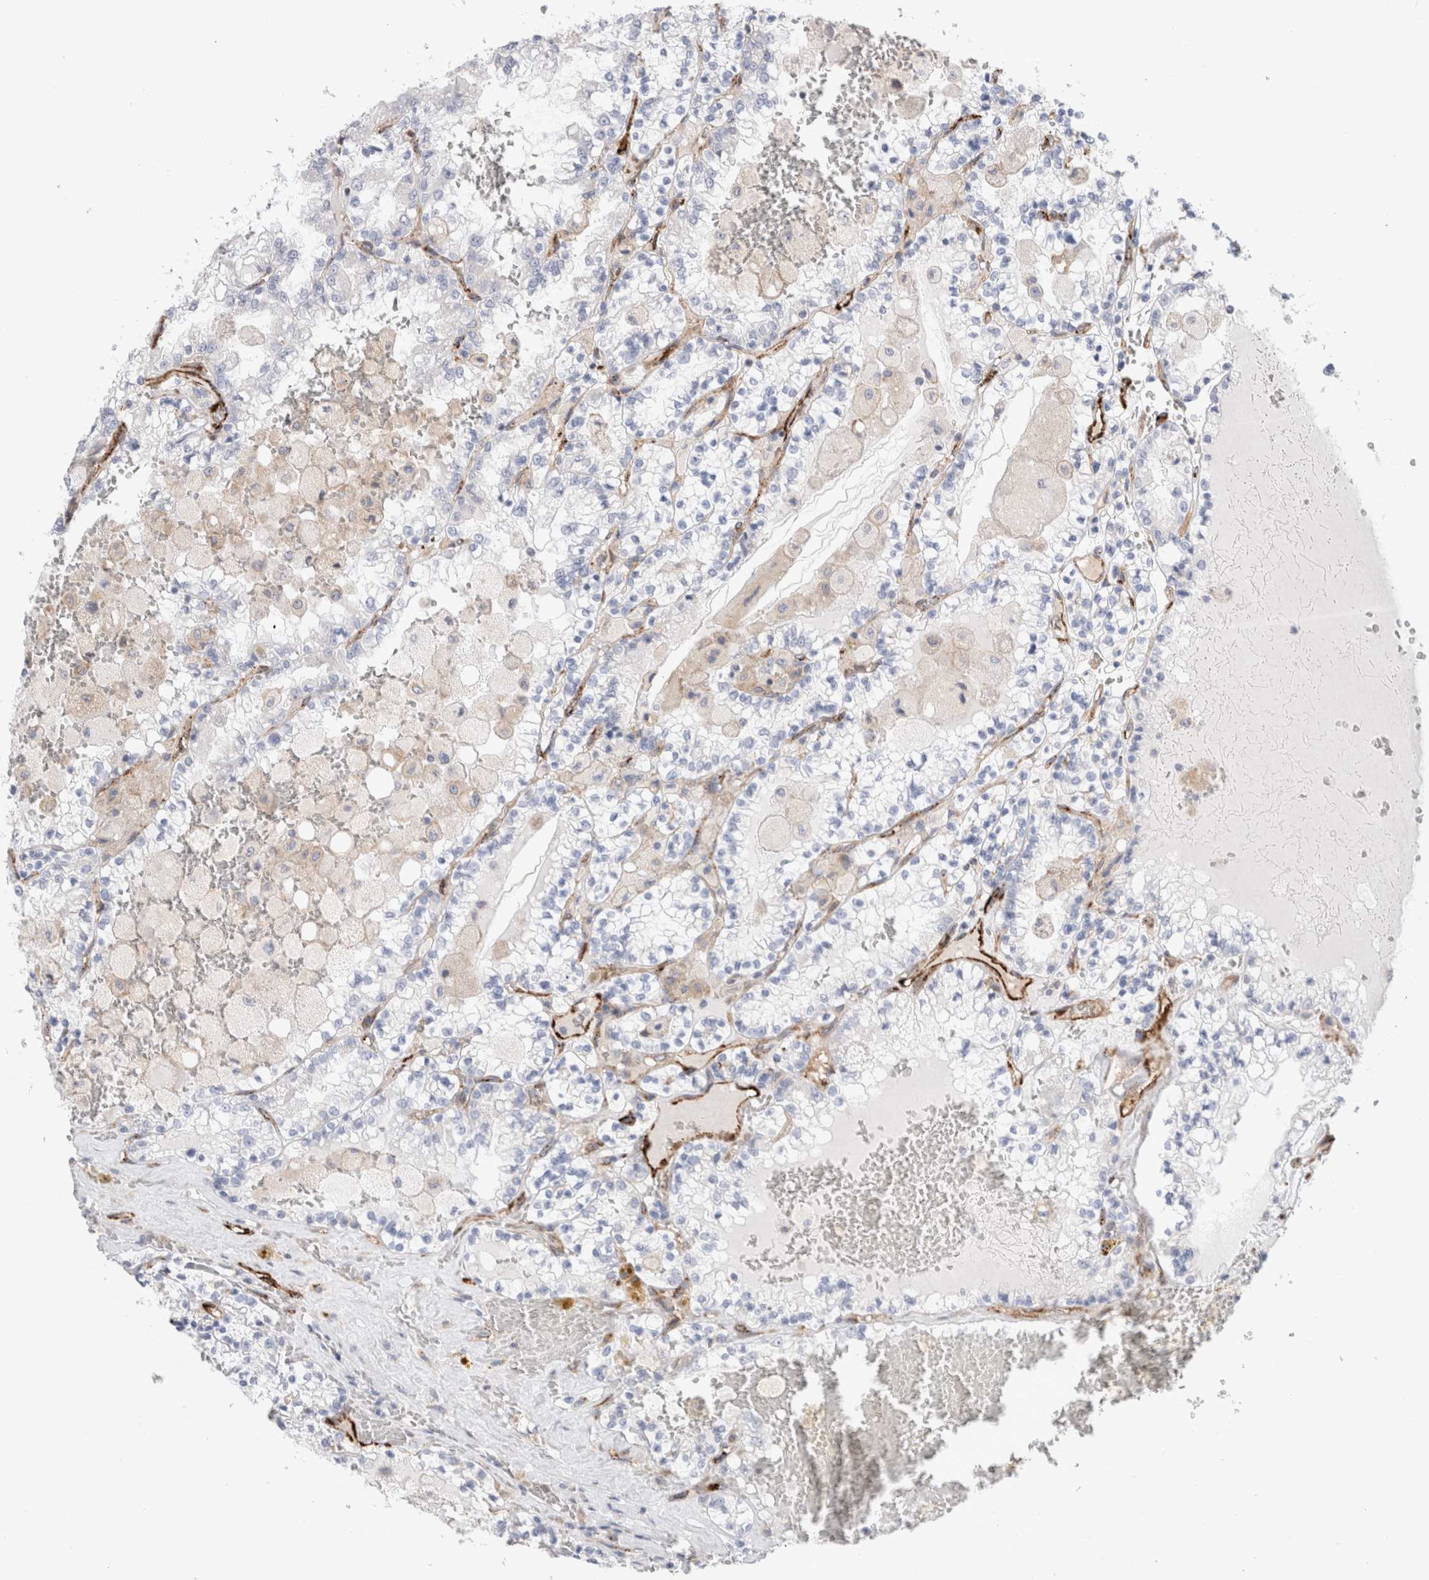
{"staining": {"intensity": "negative", "quantity": "none", "location": "none"}, "tissue": "renal cancer", "cell_type": "Tumor cells", "image_type": "cancer", "snomed": [{"axis": "morphology", "description": "Adenocarcinoma, NOS"}, {"axis": "topography", "description": "Kidney"}], "caption": "An immunohistochemistry (IHC) histopathology image of adenocarcinoma (renal) is shown. There is no staining in tumor cells of adenocarcinoma (renal). (Brightfield microscopy of DAB IHC at high magnification).", "gene": "CNPY4", "patient": {"sex": "female", "age": 56}}